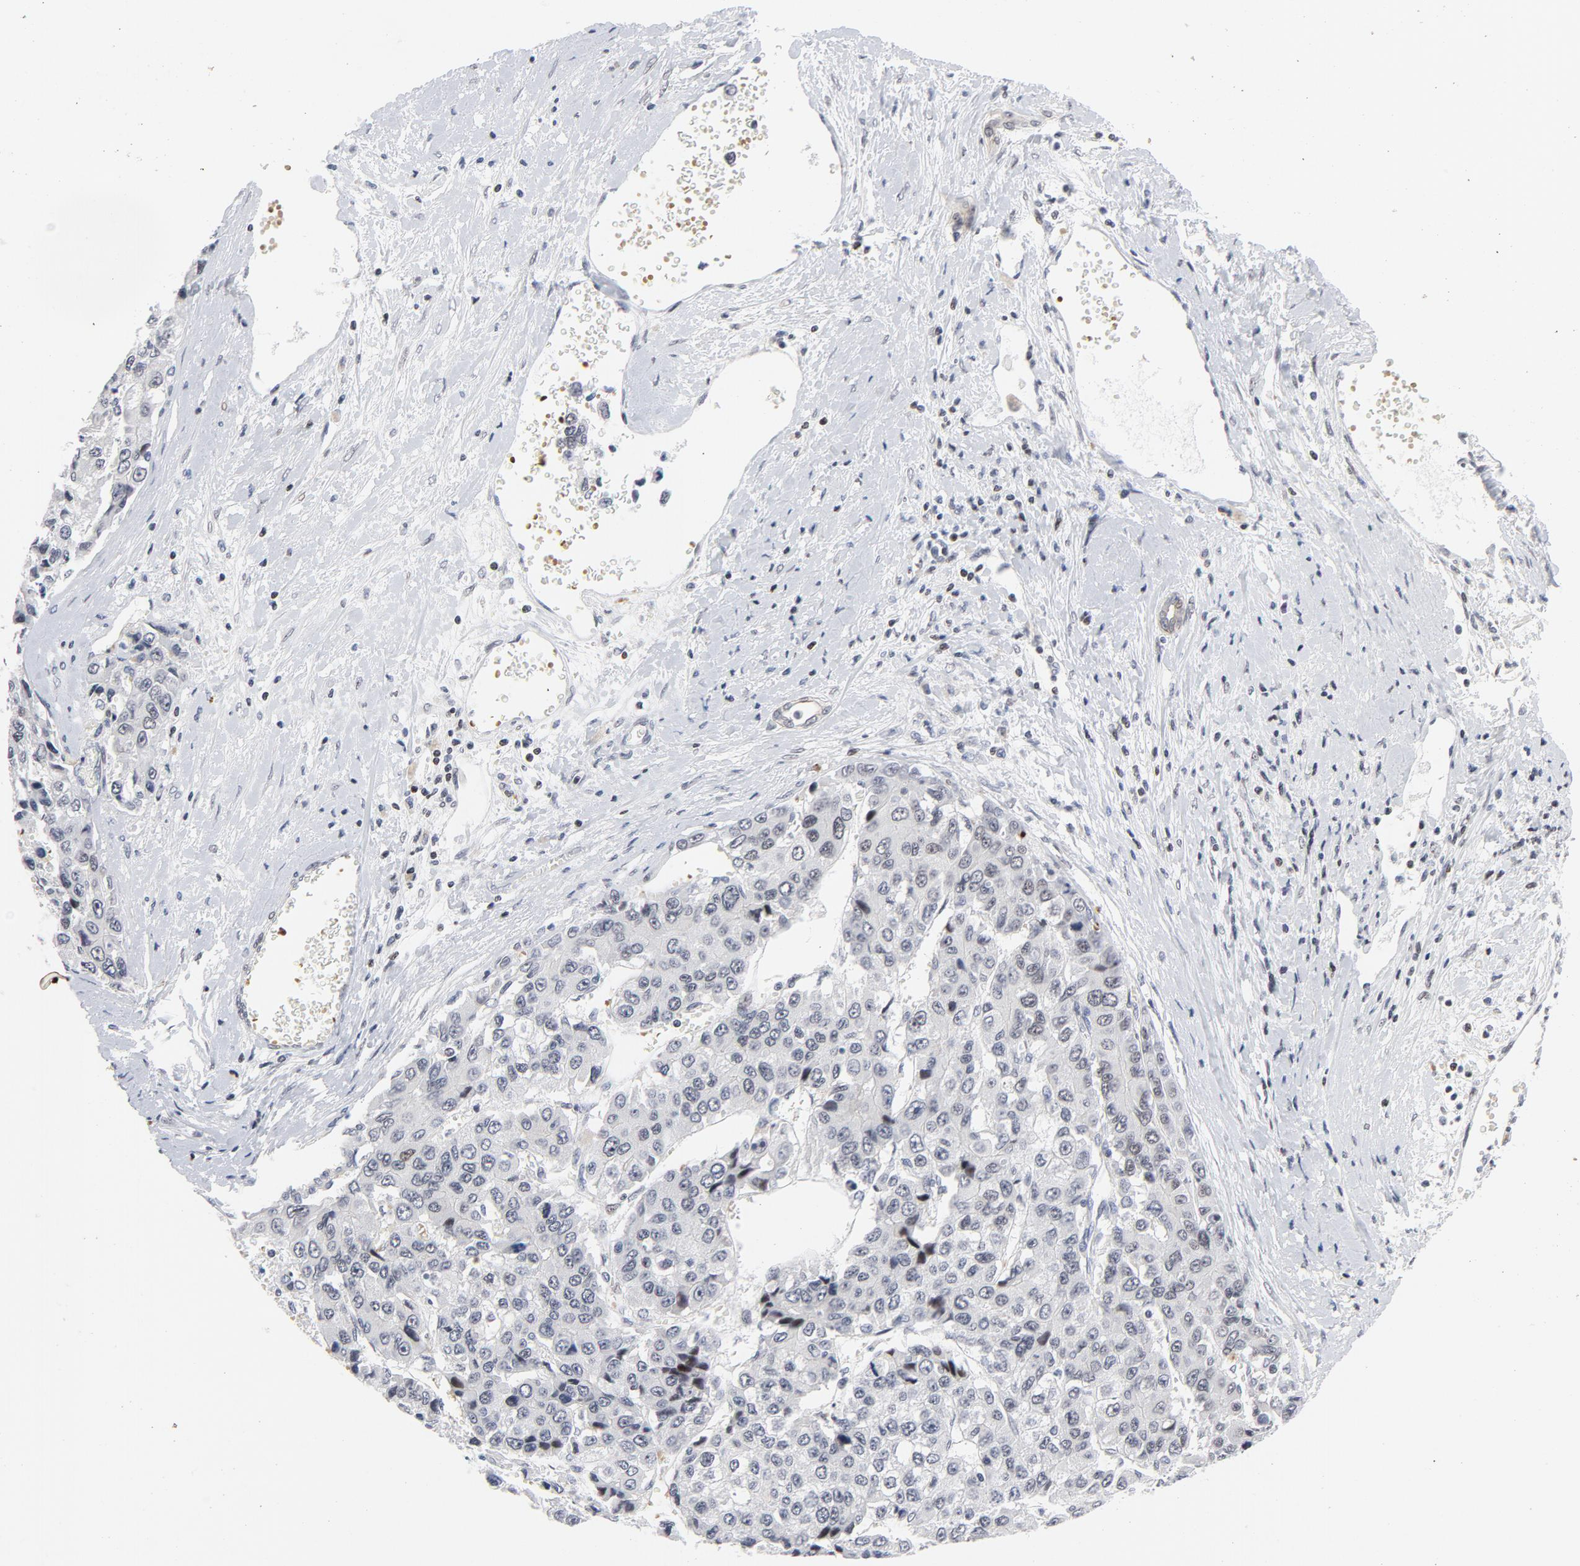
{"staining": {"intensity": "weak", "quantity": "<25%", "location": "nuclear"}, "tissue": "liver cancer", "cell_type": "Tumor cells", "image_type": "cancer", "snomed": [{"axis": "morphology", "description": "Carcinoma, Hepatocellular, NOS"}, {"axis": "topography", "description": "Liver"}], "caption": "Immunohistochemistry (IHC) micrograph of neoplastic tissue: hepatocellular carcinoma (liver) stained with DAB exhibits no significant protein expression in tumor cells.", "gene": "NFIC", "patient": {"sex": "female", "age": 66}}